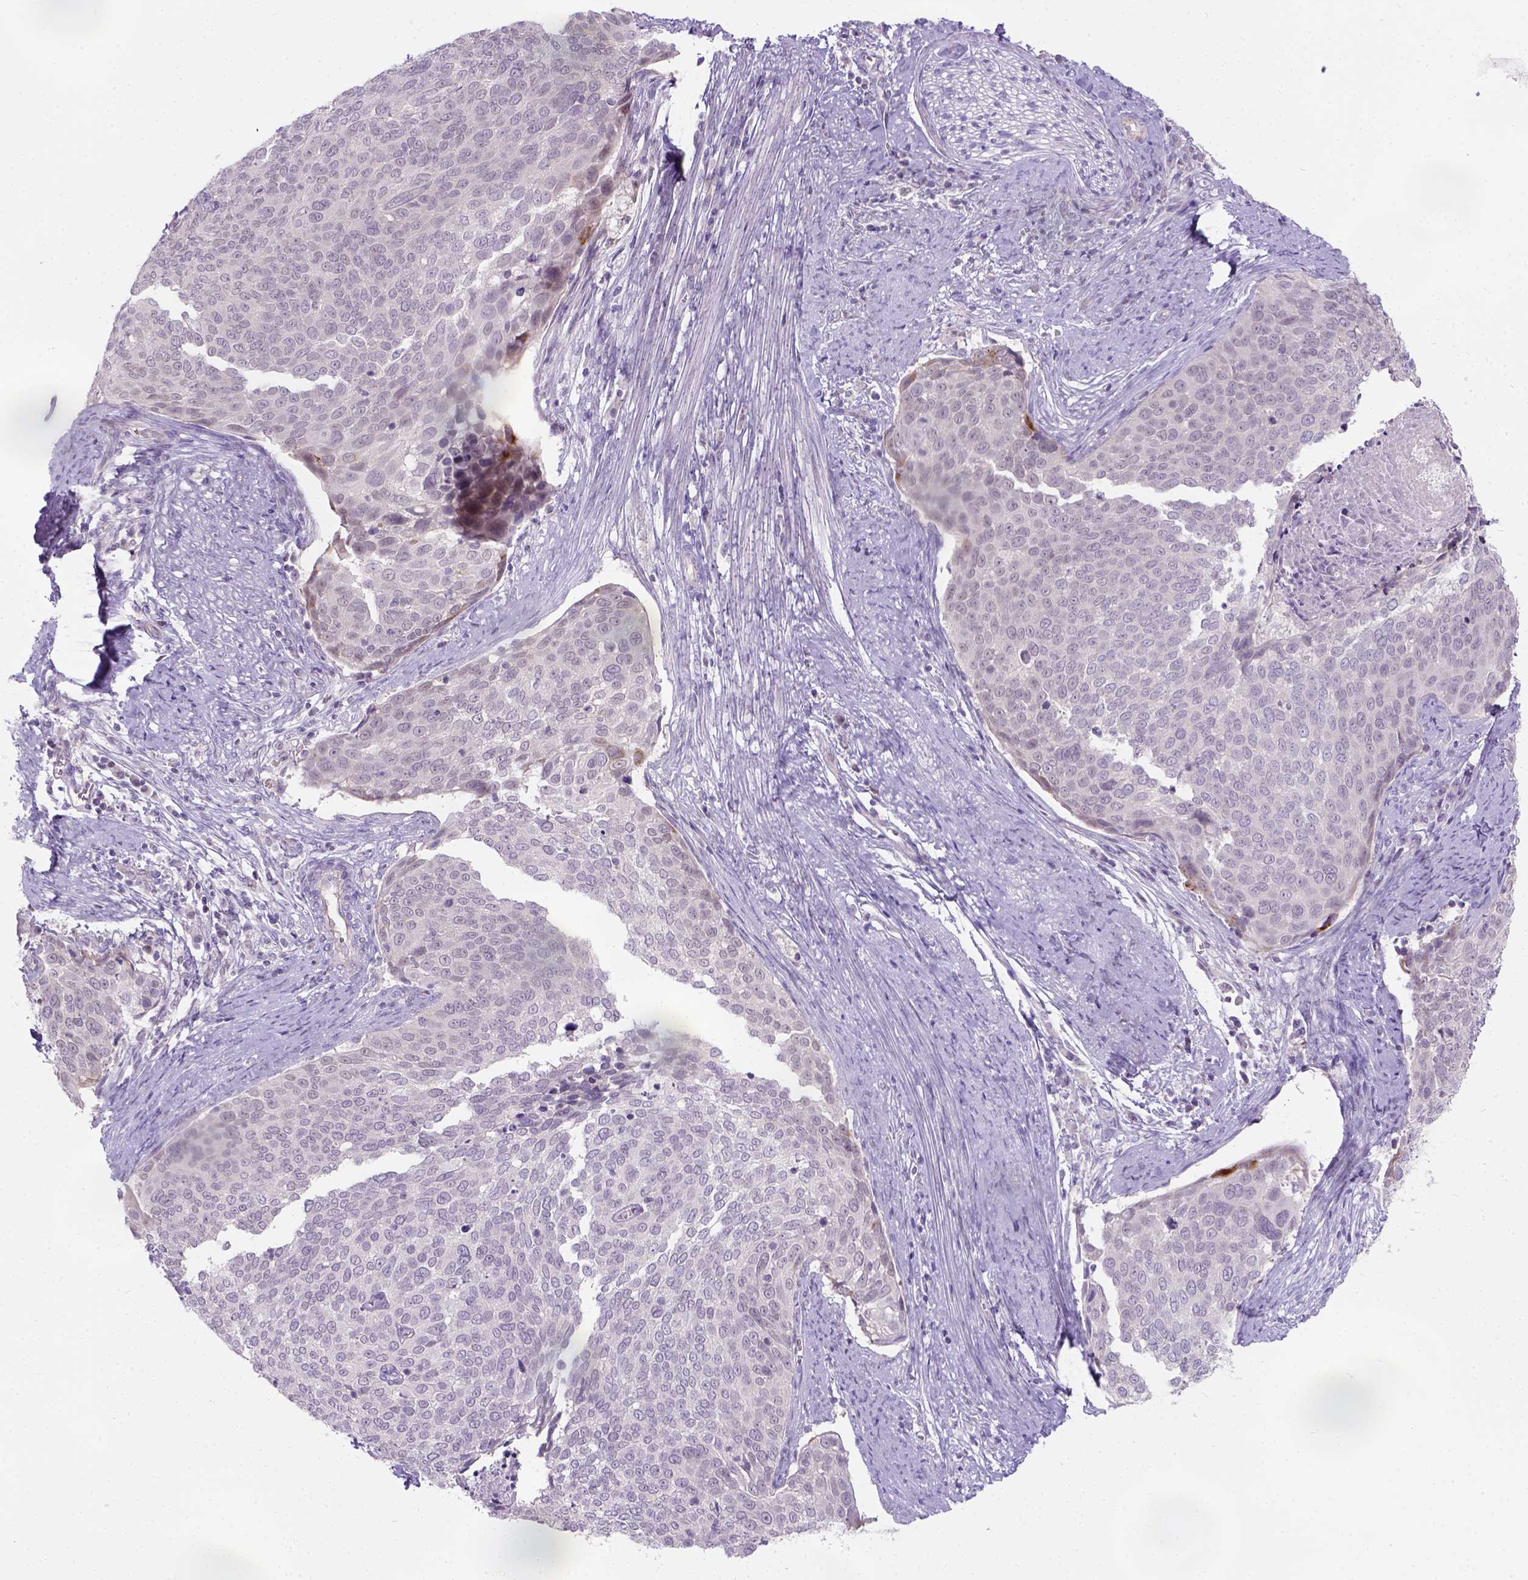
{"staining": {"intensity": "negative", "quantity": "none", "location": "none"}, "tissue": "cervical cancer", "cell_type": "Tumor cells", "image_type": "cancer", "snomed": [{"axis": "morphology", "description": "Squamous cell carcinoma, NOS"}, {"axis": "topography", "description": "Cervix"}], "caption": "DAB immunohistochemical staining of squamous cell carcinoma (cervical) demonstrates no significant positivity in tumor cells.", "gene": "C20orf144", "patient": {"sex": "female", "age": 39}}